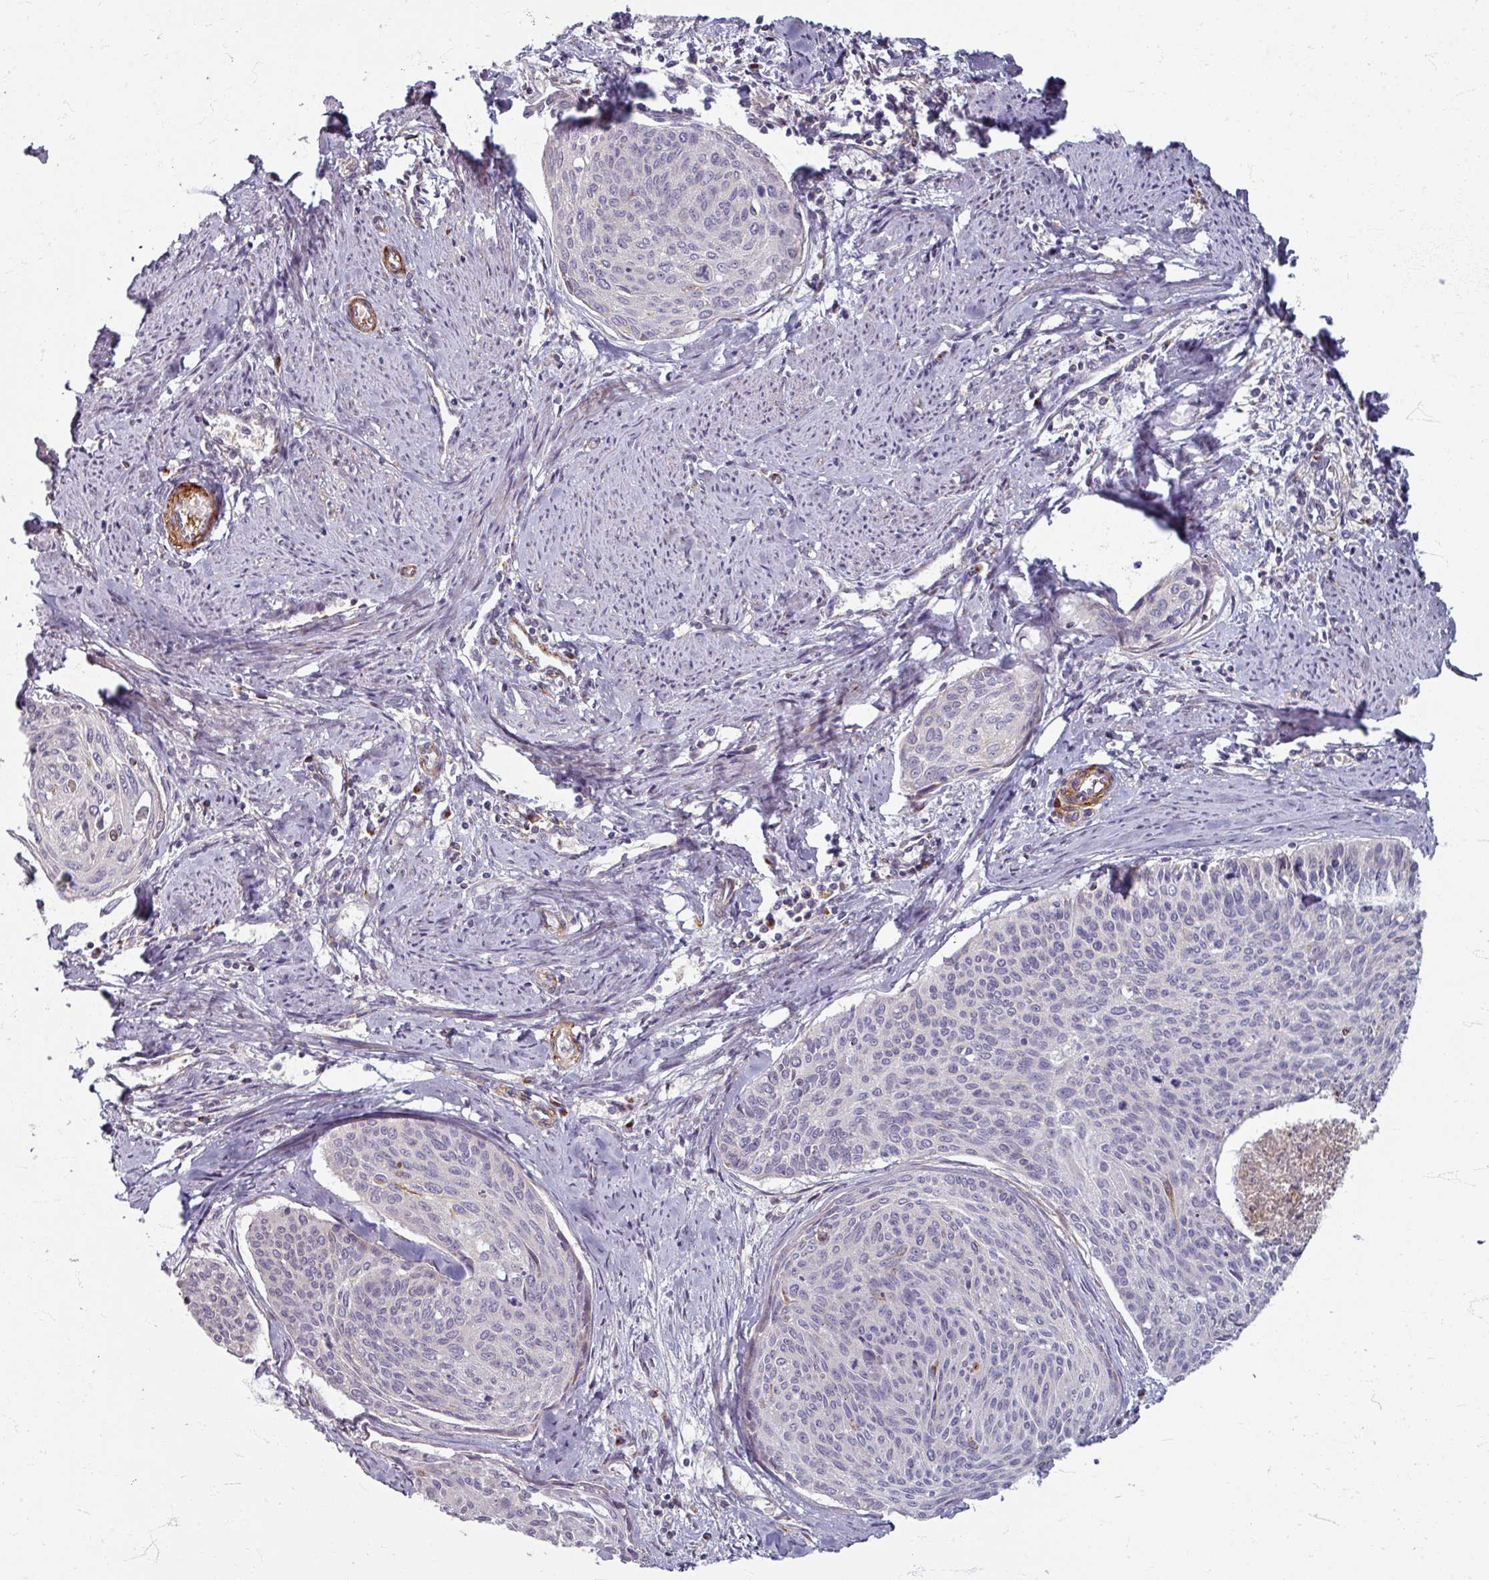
{"staining": {"intensity": "negative", "quantity": "none", "location": "none"}, "tissue": "cervical cancer", "cell_type": "Tumor cells", "image_type": "cancer", "snomed": [{"axis": "morphology", "description": "Squamous cell carcinoma, NOS"}, {"axis": "topography", "description": "Cervix"}], "caption": "DAB immunohistochemical staining of human squamous cell carcinoma (cervical) displays no significant positivity in tumor cells. Nuclei are stained in blue.", "gene": "GABARAPL1", "patient": {"sex": "female", "age": 55}}